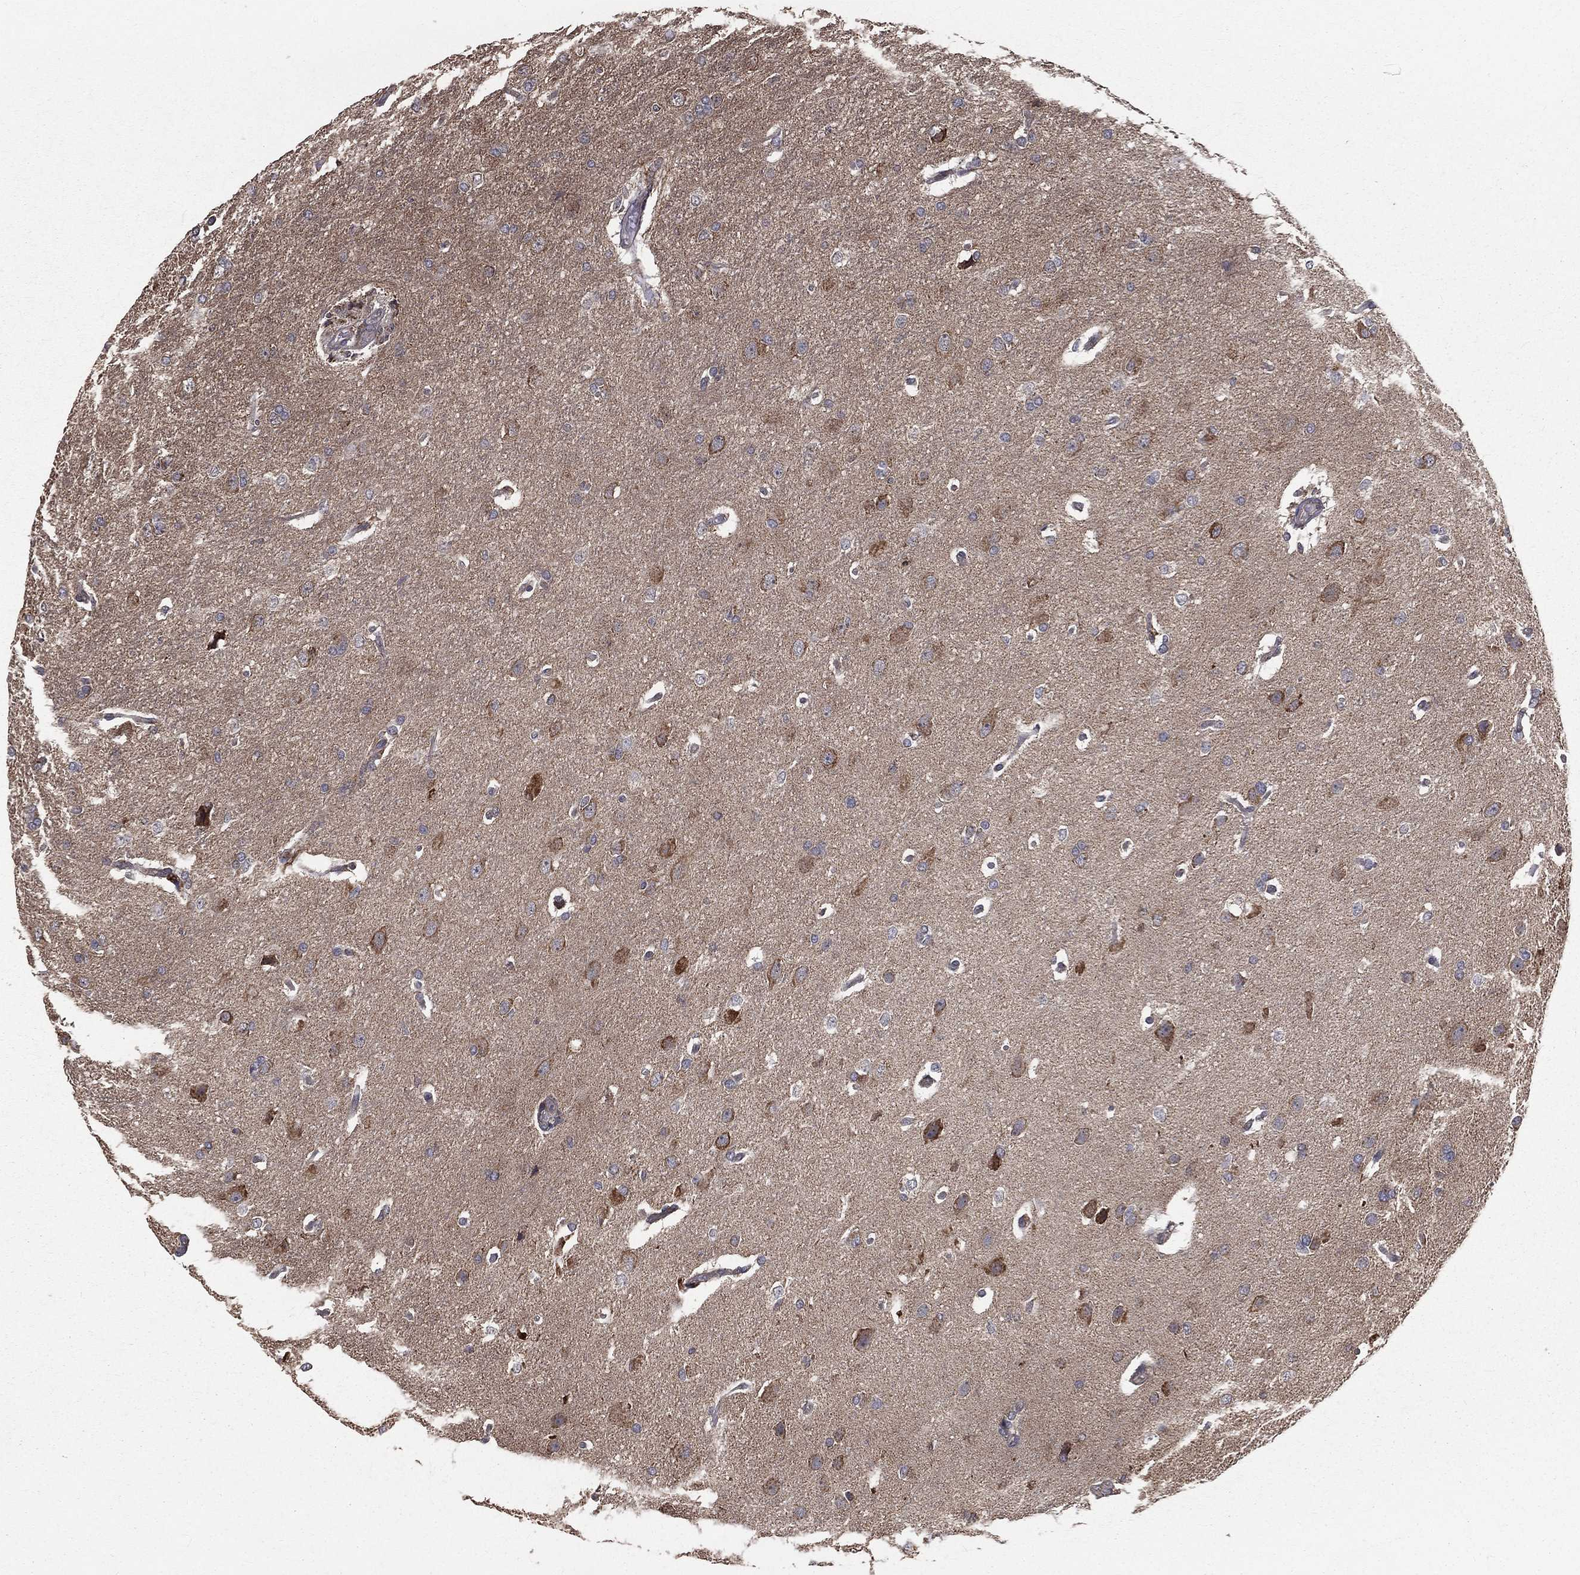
{"staining": {"intensity": "moderate", "quantity": "<25%", "location": "cytoplasmic/membranous"}, "tissue": "glioma", "cell_type": "Tumor cells", "image_type": "cancer", "snomed": [{"axis": "morphology", "description": "Glioma, malignant, High grade"}, {"axis": "topography", "description": "Brain"}], "caption": "Immunohistochemistry (IHC) micrograph of neoplastic tissue: glioma stained using immunohistochemistry (IHC) displays low levels of moderate protein expression localized specifically in the cytoplasmic/membranous of tumor cells, appearing as a cytoplasmic/membranous brown color.", "gene": "OLFML1", "patient": {"sex": "male", "age": 68}}